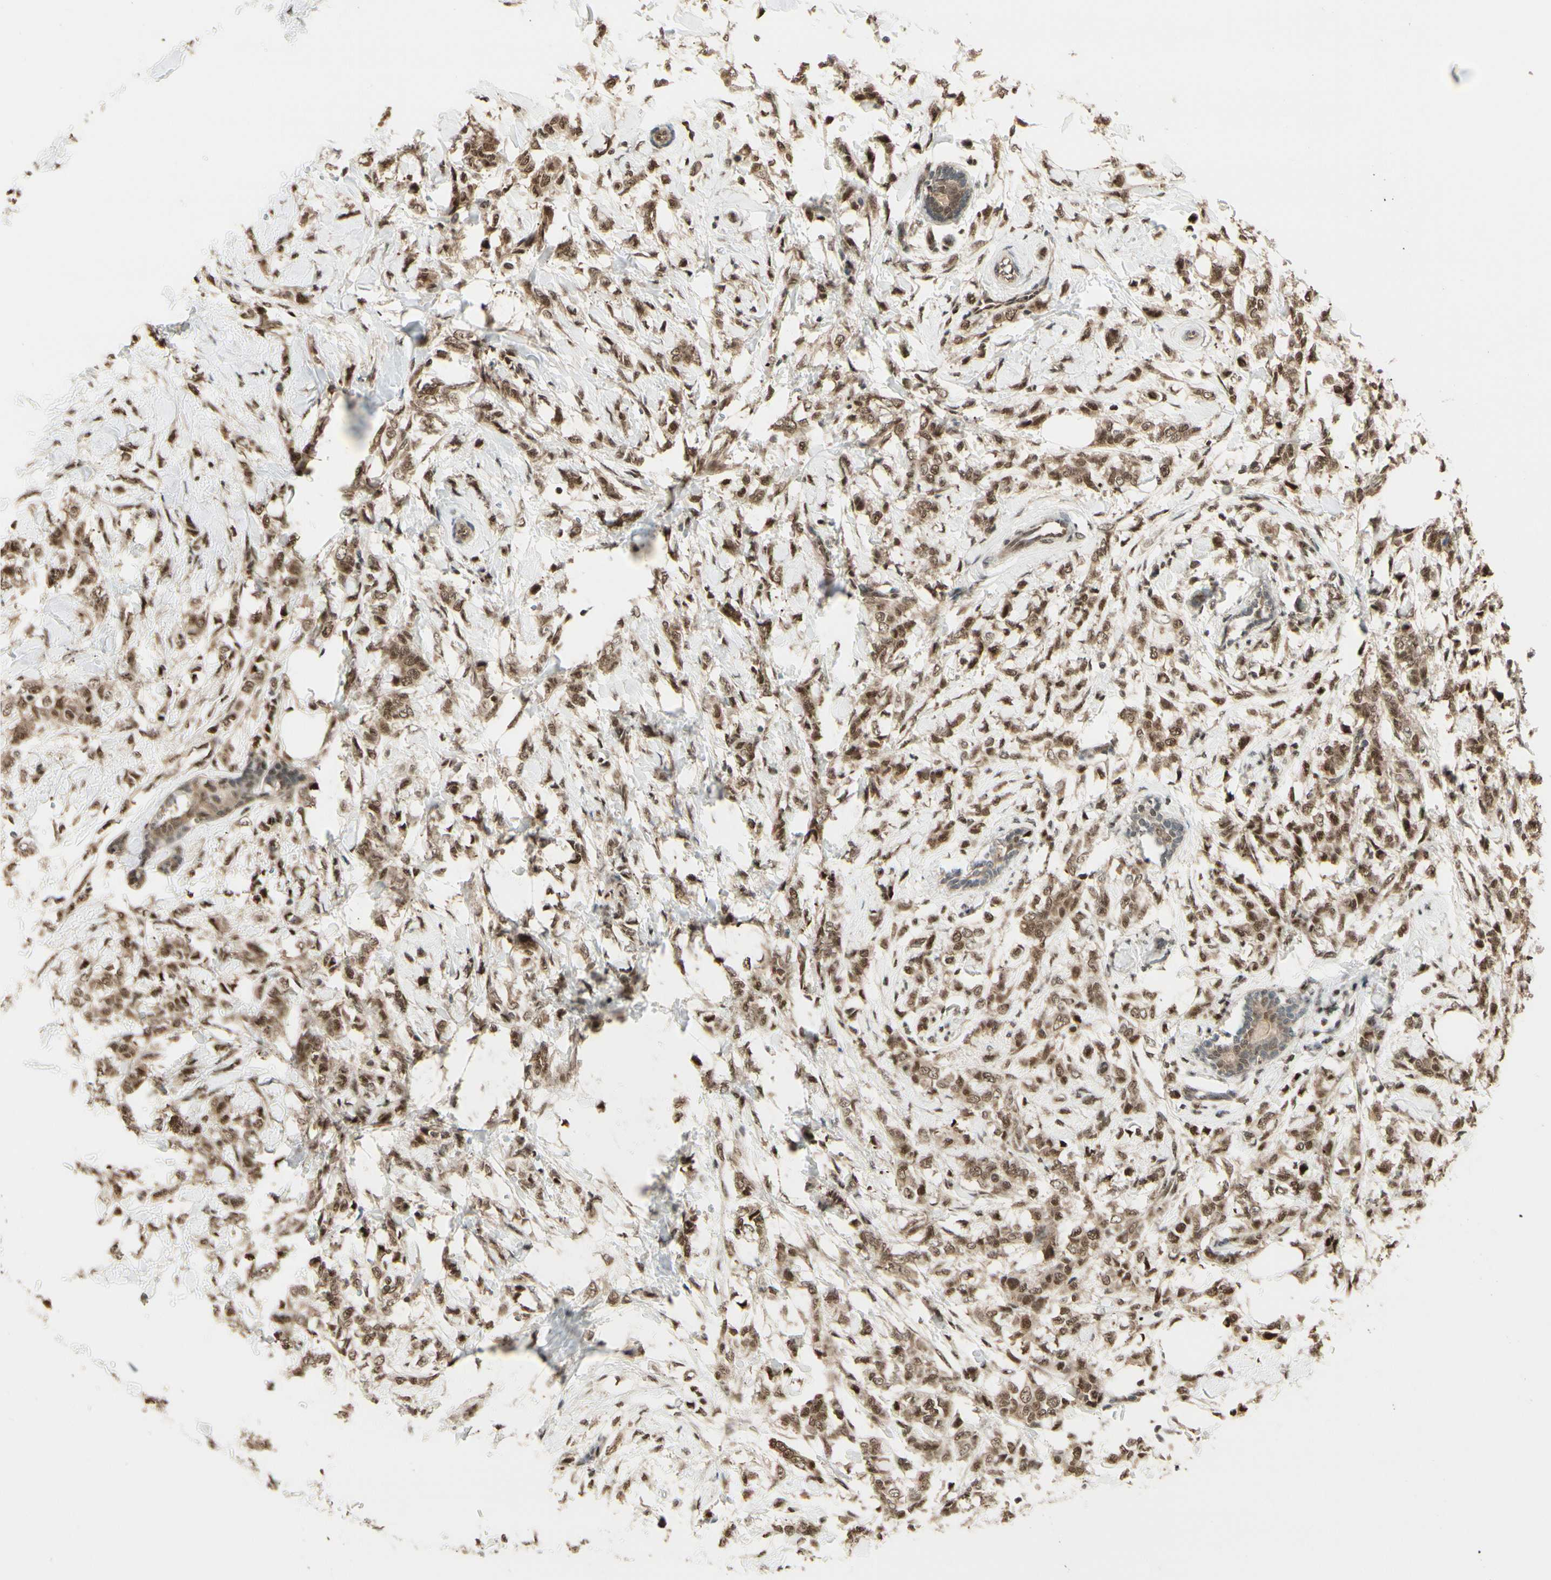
{"staining": {"intensity": "moderate", "quantity": ">75%", "location": "cytoplasmic/membranous,nuclear"}, "tissue": "breast cancer", "cell_type": "Tumor cells", "image_type": "cancer", "snomed": [{"axis": "morphology", "description": "Lobular carcinoma, in situ"}, {"axis": "morphology", "description": "Lobular carcinoma"}, {"axis": "topography", "description": "Breast"}], "caption": "Moderate cytoplasmic/membranous and nuclear protein staining is seen in about >75% of tumor cells in breast cancer.", "gene": "HSF1", "patient": {"sex": "female", "age": 41}}